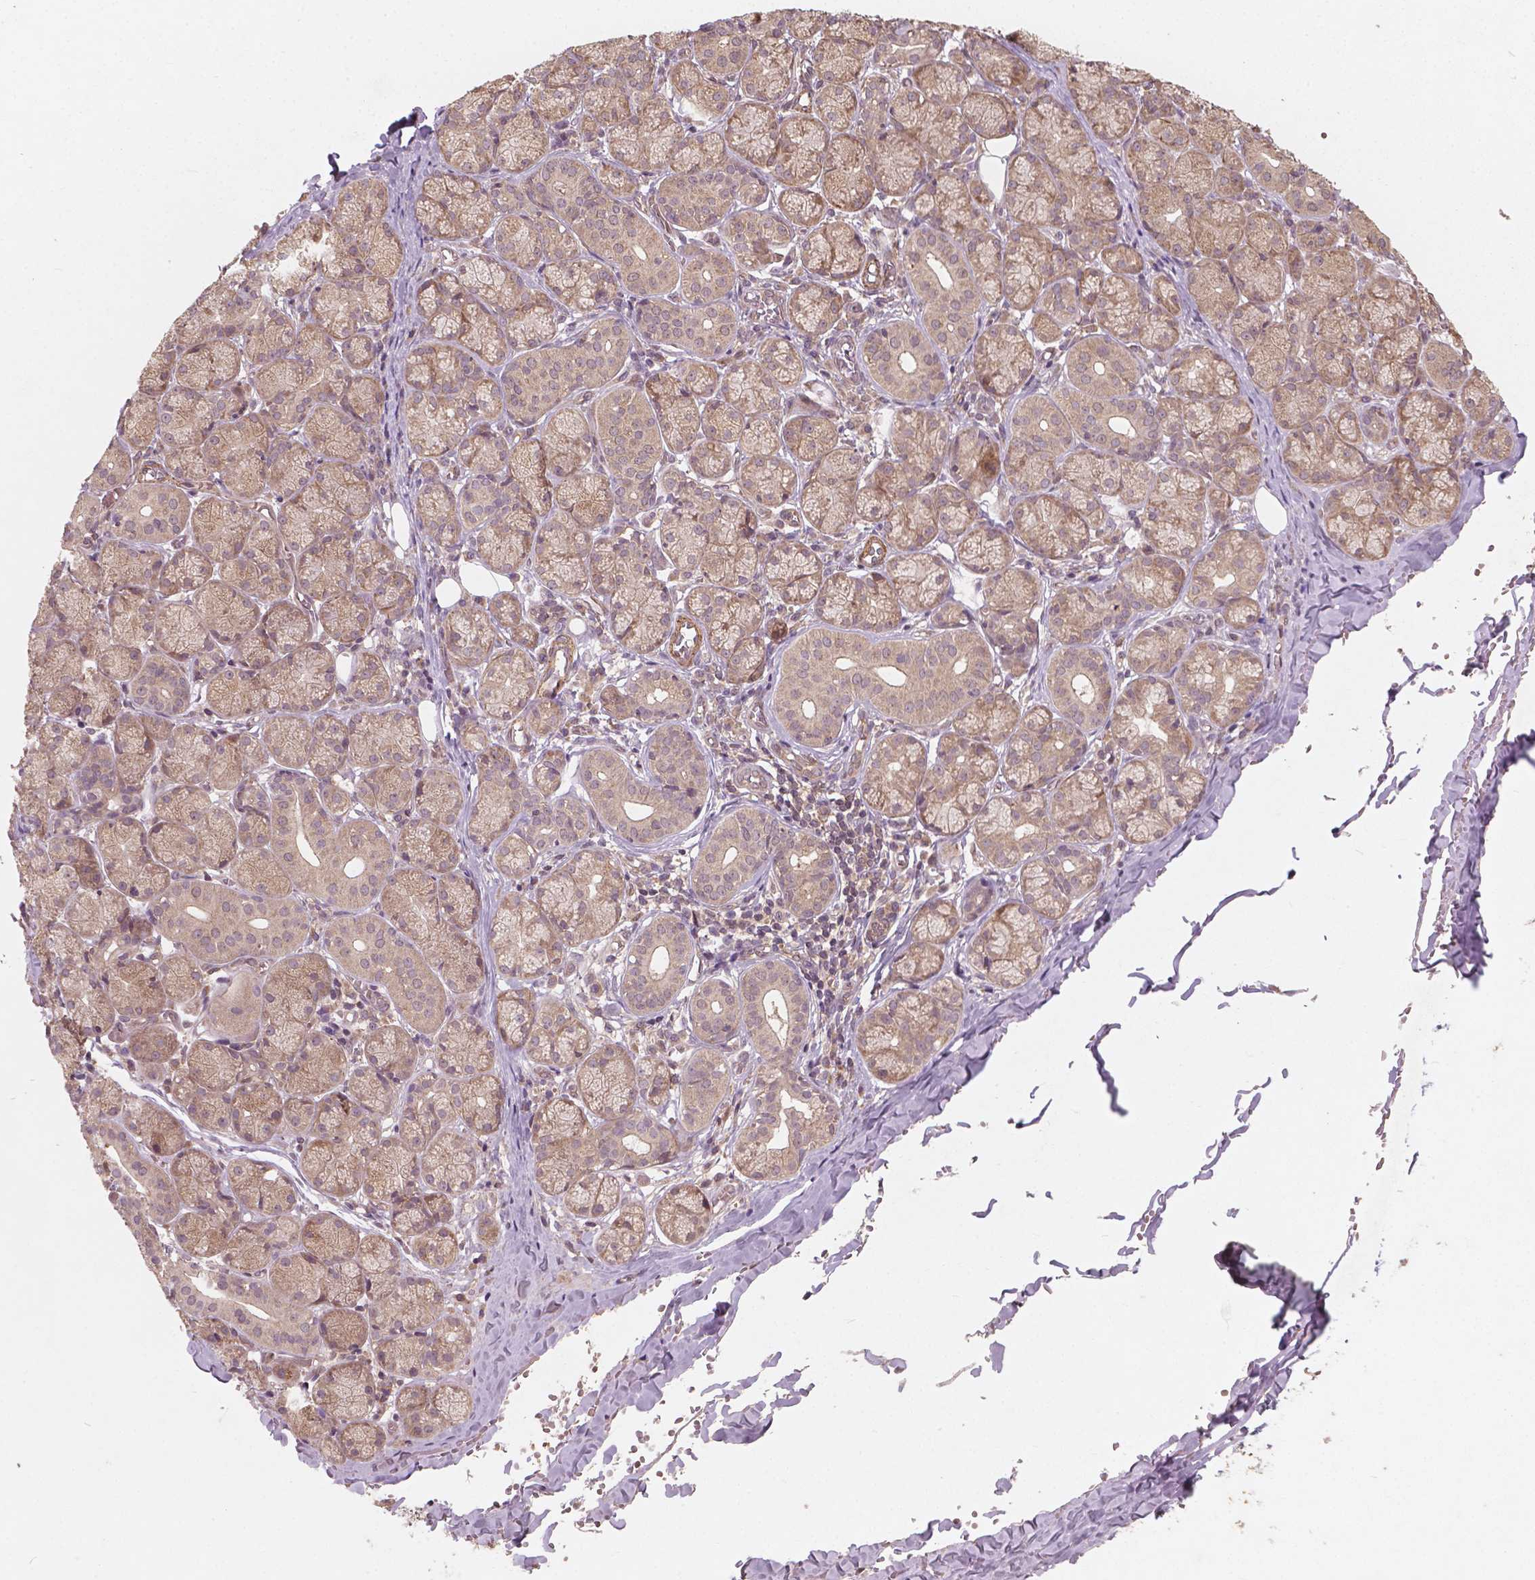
{"staining": {"intensity": "weak", "quantity": ">75%", "location": "cytoplasmic/membranous"}, "tissue": "salivary gland", "cell_type": "Glandular cells", "image_type": "normal", "snomed": [{"axis": "morphology", "description": "Normal tissue, NOS"}, {"axis": "topography", "description": "Salivary gland"}, {"axis": "topography", "description": "Peripheral nerve tissue"}], "caption": "High-power microscopy captured an immunohistochemistry photomicrograph of benign salivary gland, revealing weak cytoplasmic/membranous expression in approximately >75% of glandular cells.", "gene": "CYFIP1", "patient": {"sex": "female", "age": 24}}